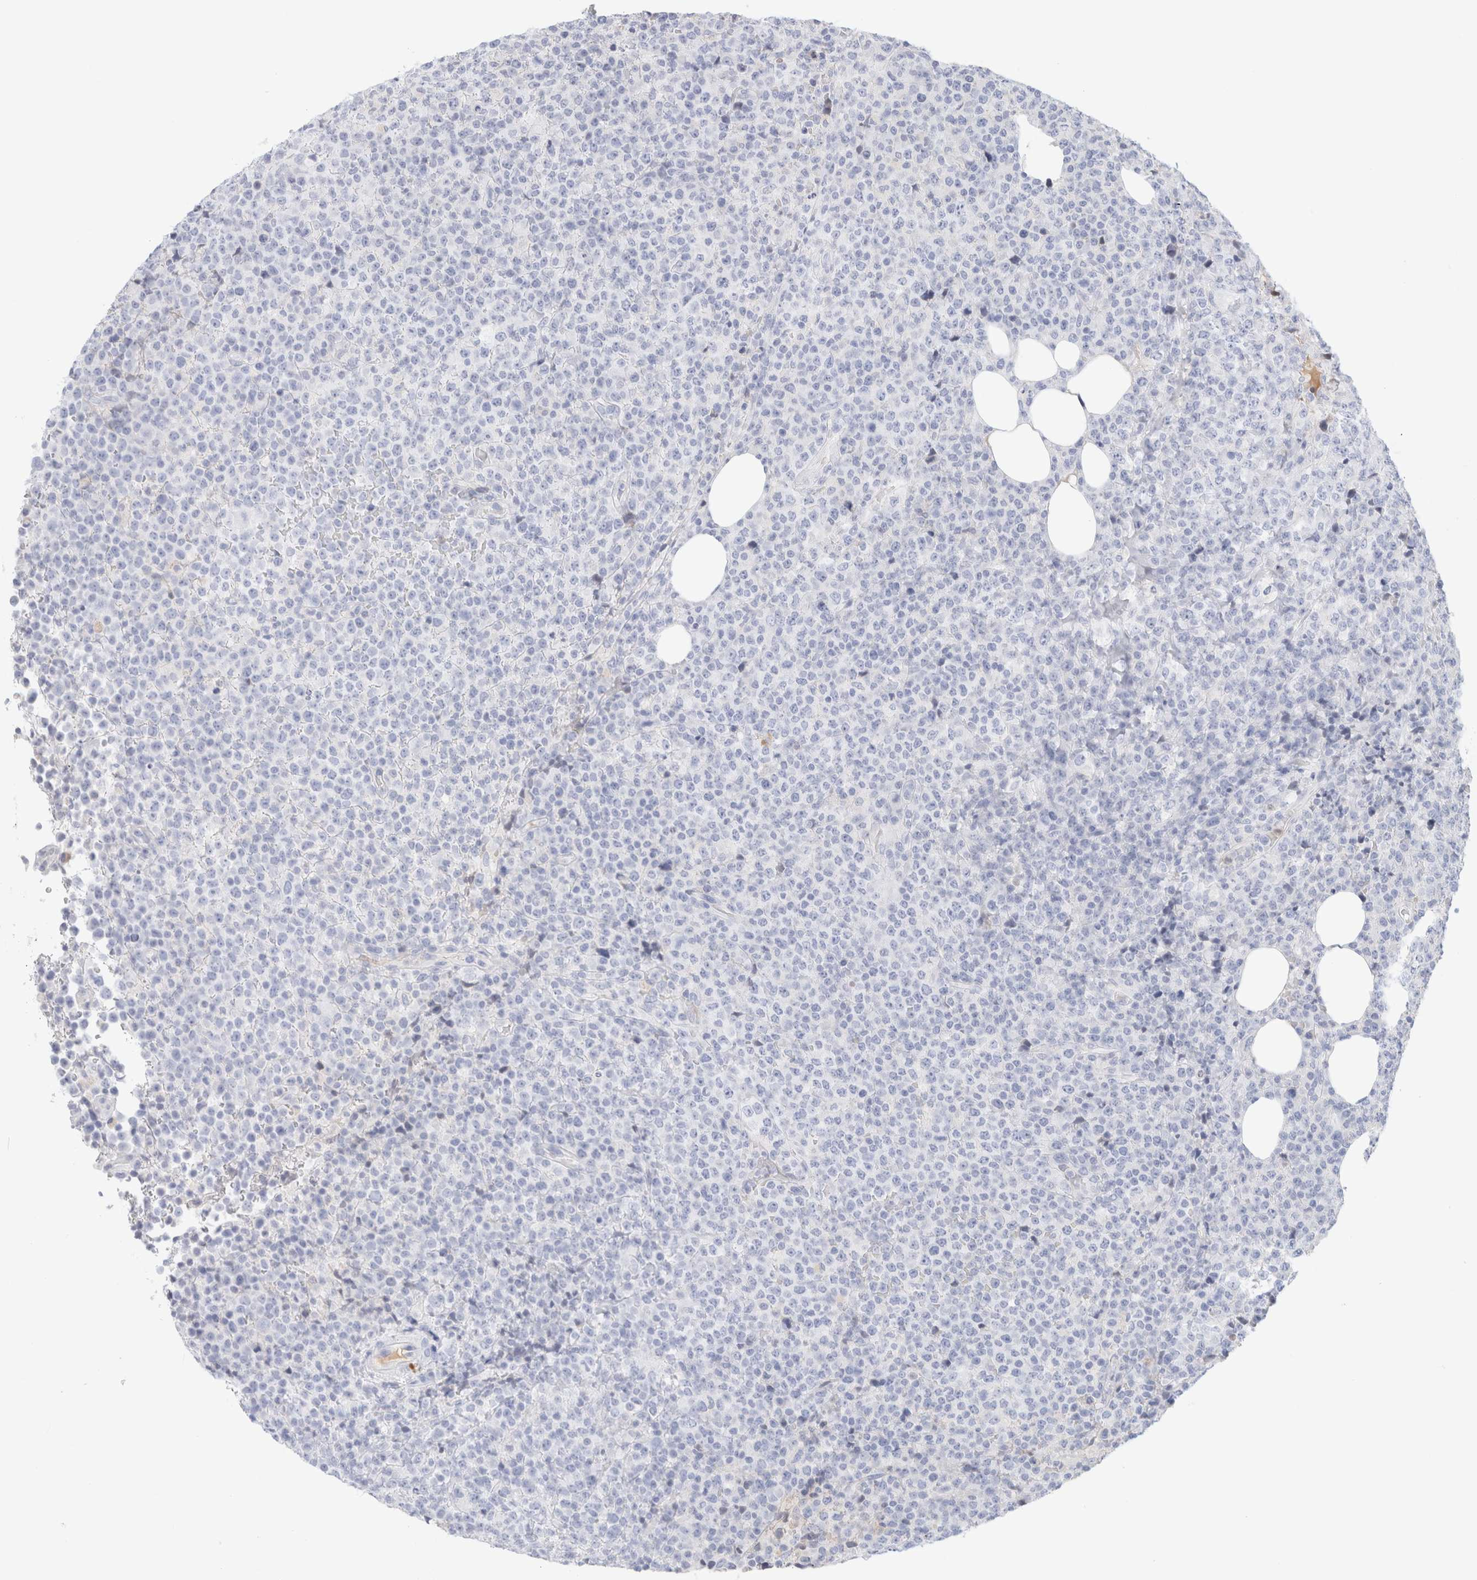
{"staining": {"intensity": "negative", "quantity": "none", "location": "none"}, "tissue": "lymphoma", "cell_type": "Tumor cells", "image_type": "cancer", "snomed": [{"axis": "morphology", "description": "Malignant lymphoma, non-Hodgkin's type, High grade"}, {"axis": "topography", "description": "Lymph node"}], "caption": "IHC histopathology image of neoplastic tissue: lymphoma stained with DAB shows no significant protein positivity in tumor cells. (Immunohistochemistry (ihc), brightfield microscopy, high magnification).", "gene": "ARG1", "patient": {"sex": "male", "age": 13}}